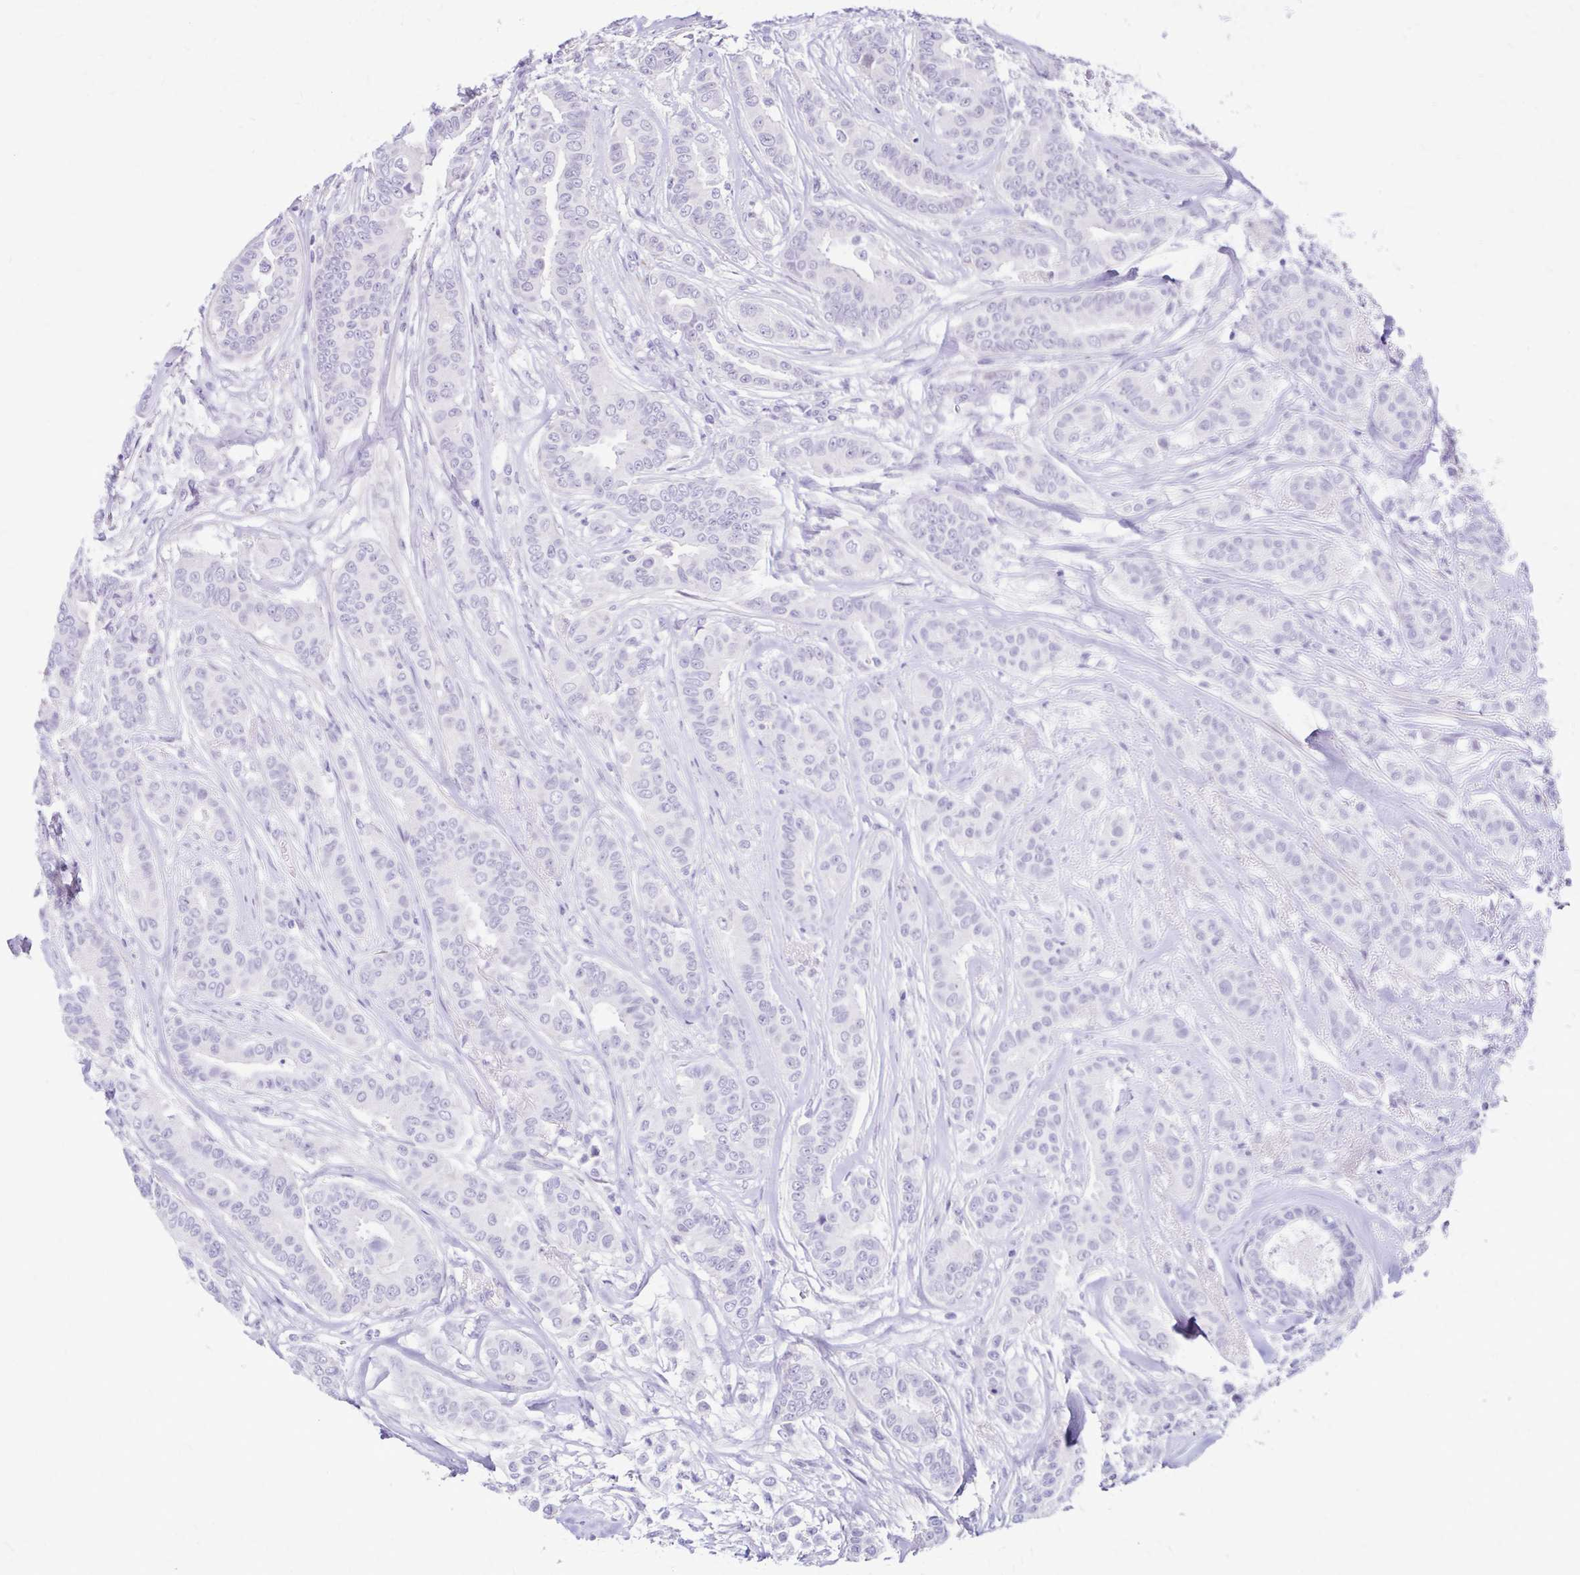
{"staining": {"intensity": "negative", "quantity": "none", "location": "none"}, "tissue": "breast cancer", "cell_type": "Tumor cells", "image_type": "cancer", "snomed": [{"axis": "morphology", "description": "Duct carcinoma"}, {"axis": "topography", "description": "Breast"}], "caption": "There is no significant staining in tumor cells of breast cancer.", "gene": "RHOBTB2", "patient": {"sex": "female", "age": 45}}